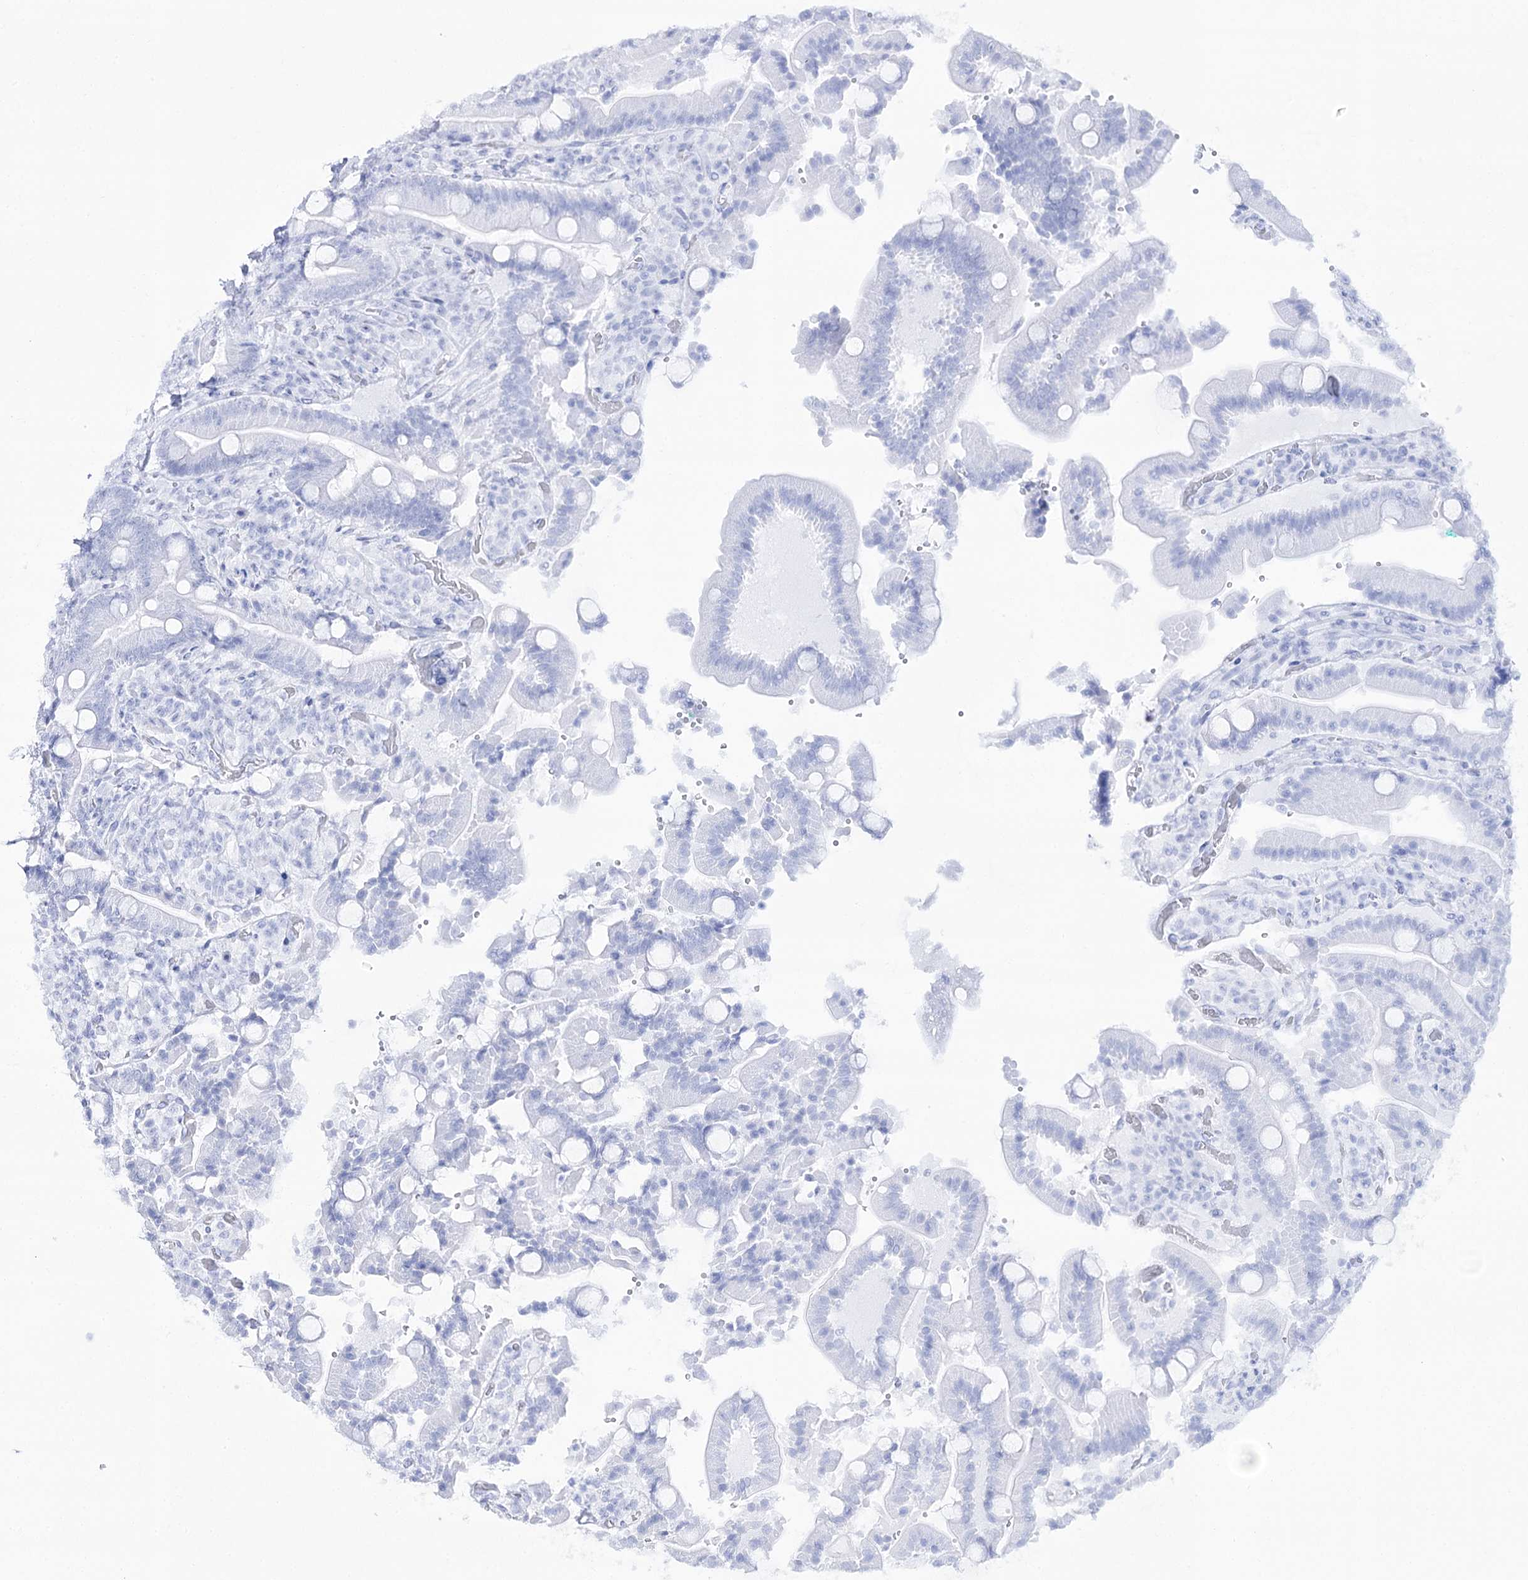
{"staining": {"intensity": "negative", "quantity": "none", "location": "none"}, "tissue": "duodenum", "cell_type": "Glandular cells", "image_type": "normal", "snomed": [{"axis": "morphology", "description": "Normal tissue, NOS"}, {"axis": "topography", "description": "Duodenum"}], "caption": "Protein analysis of unremarkable duodenum displays no significant positivity in glandular cells. (Stains: DAB (3,3'-diaminobenzidine) immunohistochemistry (IHC) with hematoxylin counter stain, Microscopy: brightfield microscopy at high magnification).", "gene": "RRP9", "patient": {"sex": "female", "age": 62}}